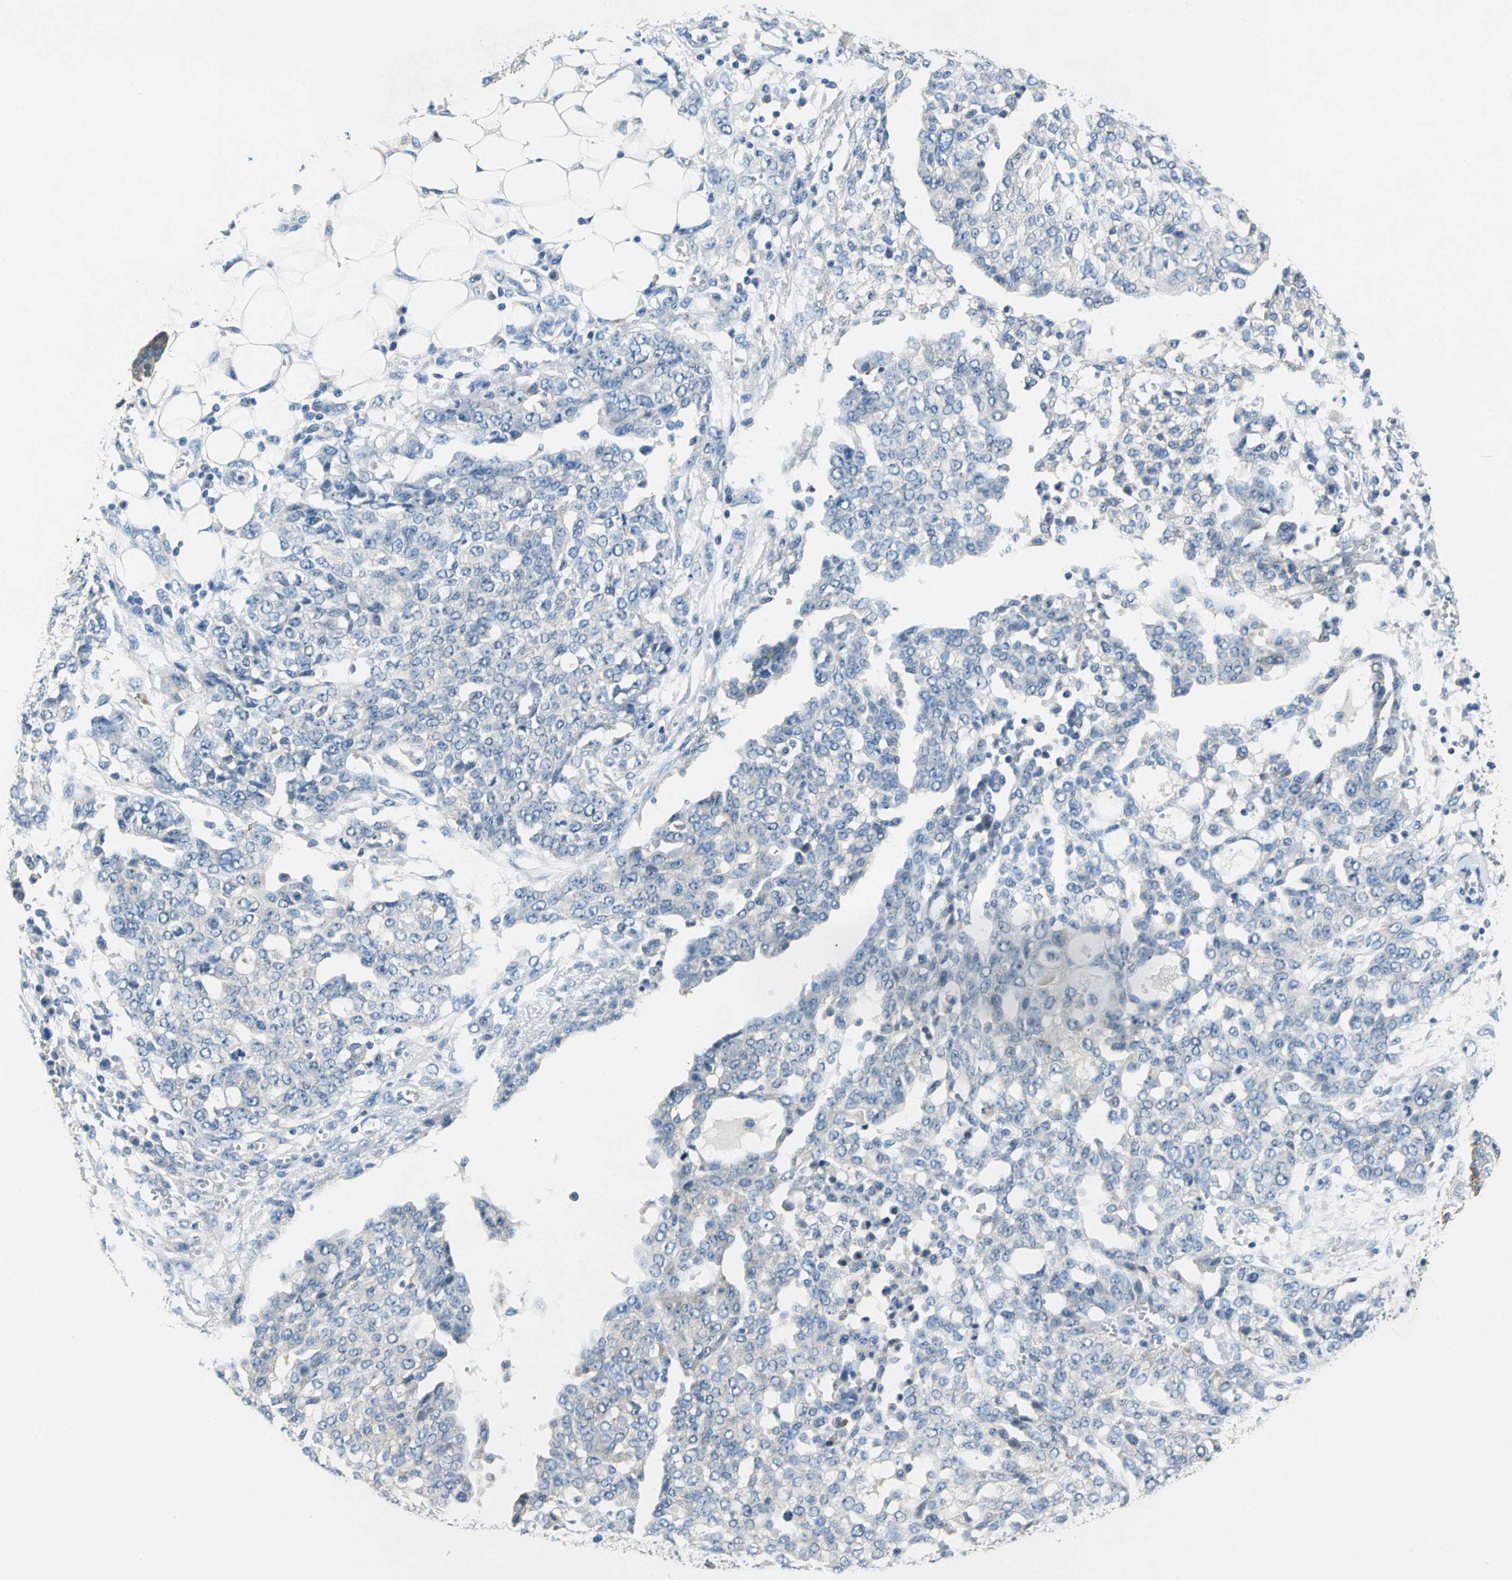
{"staining": {"intensity": "weak", "quantity": "<25%", "location": "cytoplasmic/membranous"}, "tissue": "ovarian cancer", "cell_type": "Tumor cells", "image_type": "cancer", "snomed": [{"axis": "morphology", "description": "Cystadenocarcinoma, serous, NOS"}, {"axis": "topography", "description": "Soft tissue"}, {"axis": "topography", "description": "Ovary"}], "caption": "Ovarian serous cystadenocarcinoma was stained to show a protein in brown. There is no significant expression in tumor cells.", "gene": "TRIM25", "patient": {"sex": "female", "age": 57}}